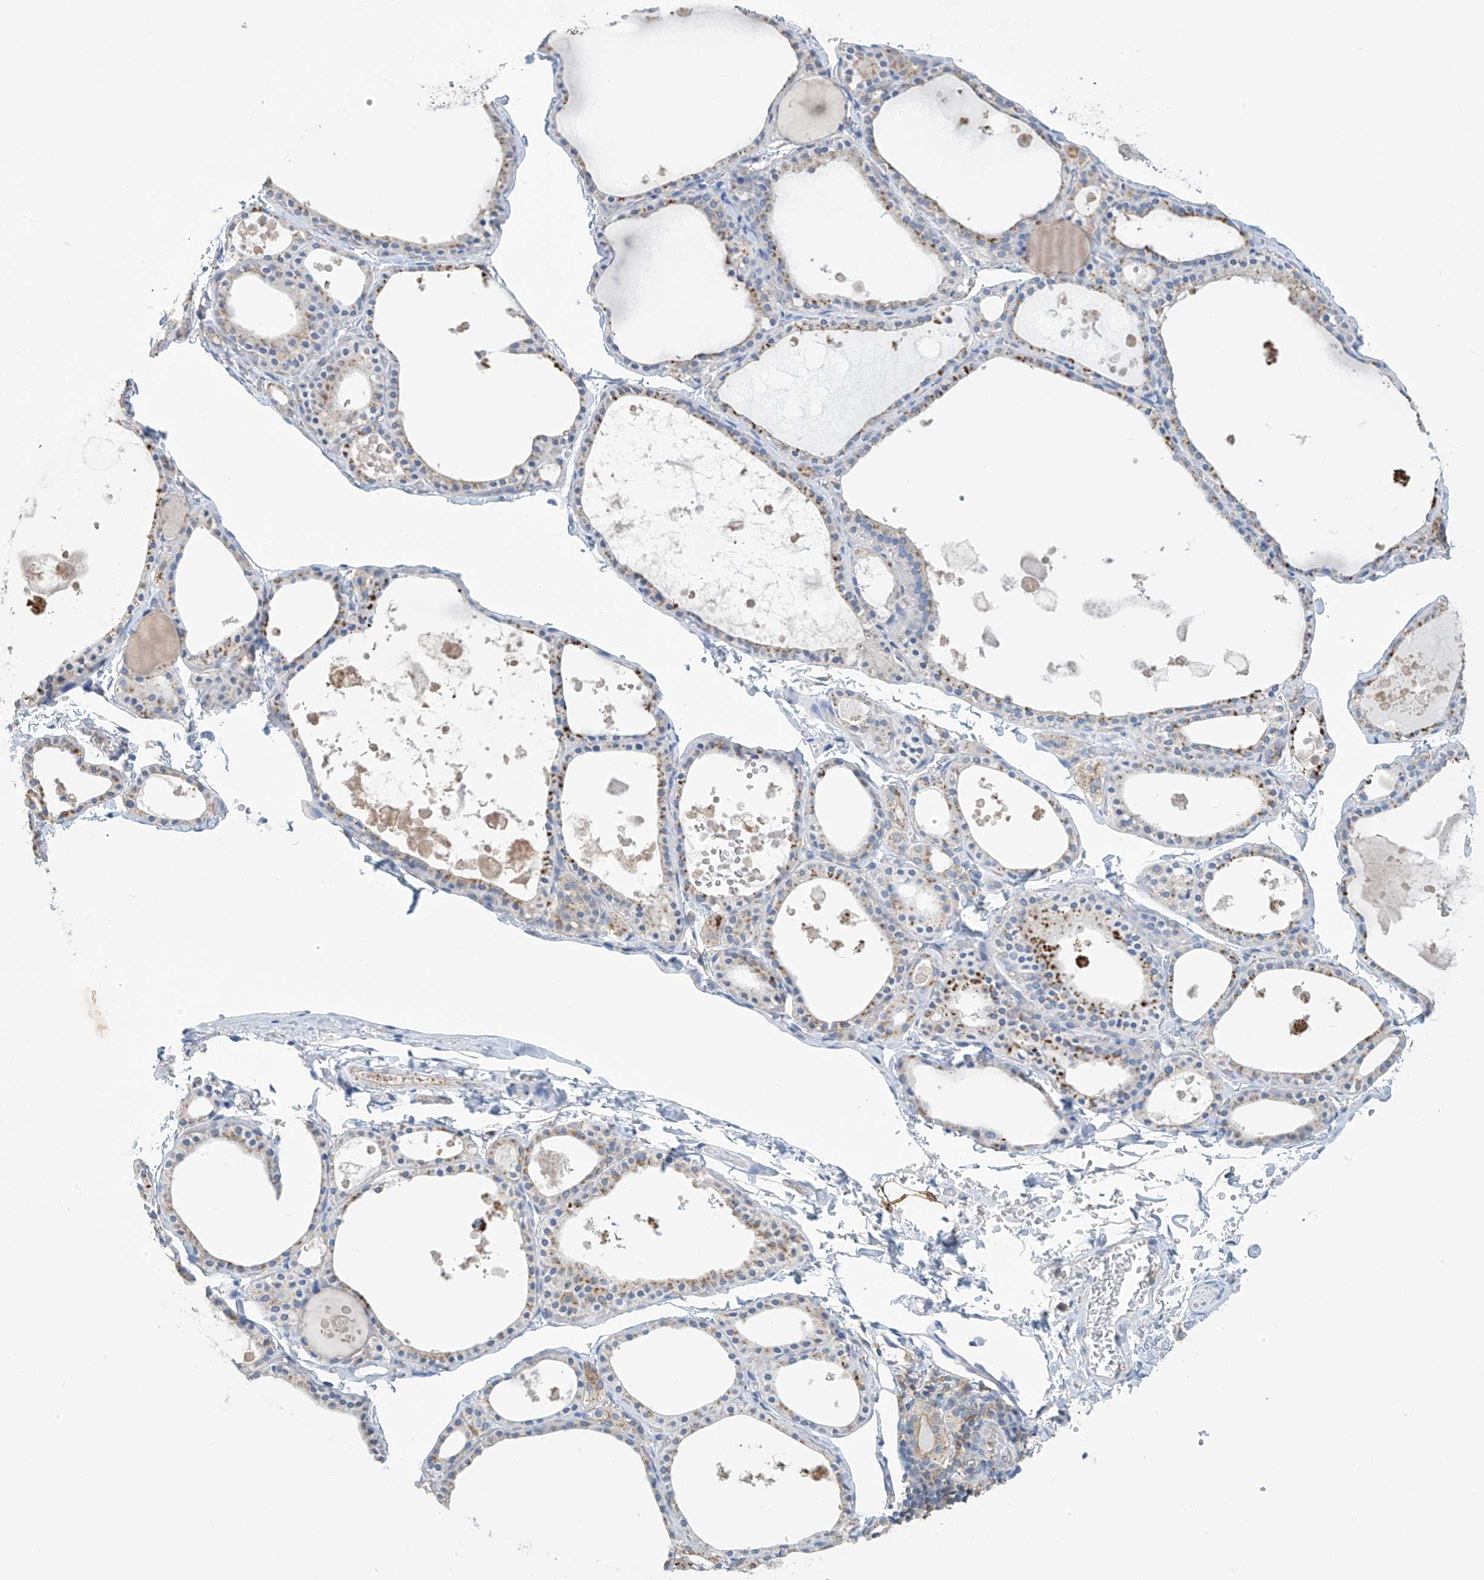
{"staining": {"intensity": "weak", "quantity": "<25%", "location": "cytoplasmic/membranous"}, "tissue": "thyroid gland", "cell_type": "Glandular cells", "image_type": "normal", "snomed": [{"axis": "morphology", "description": "Normal tissue, NOS"}, {"axis": "topography", "description": "Thyroid gland"}], "caption": "This is an immunohistochemistry (IHC) photomicrograph of benign human thyroid gland. There is no expression in glandular cells.", "gene": "OGT", "patient": {"sex": "male", "age": 56}}